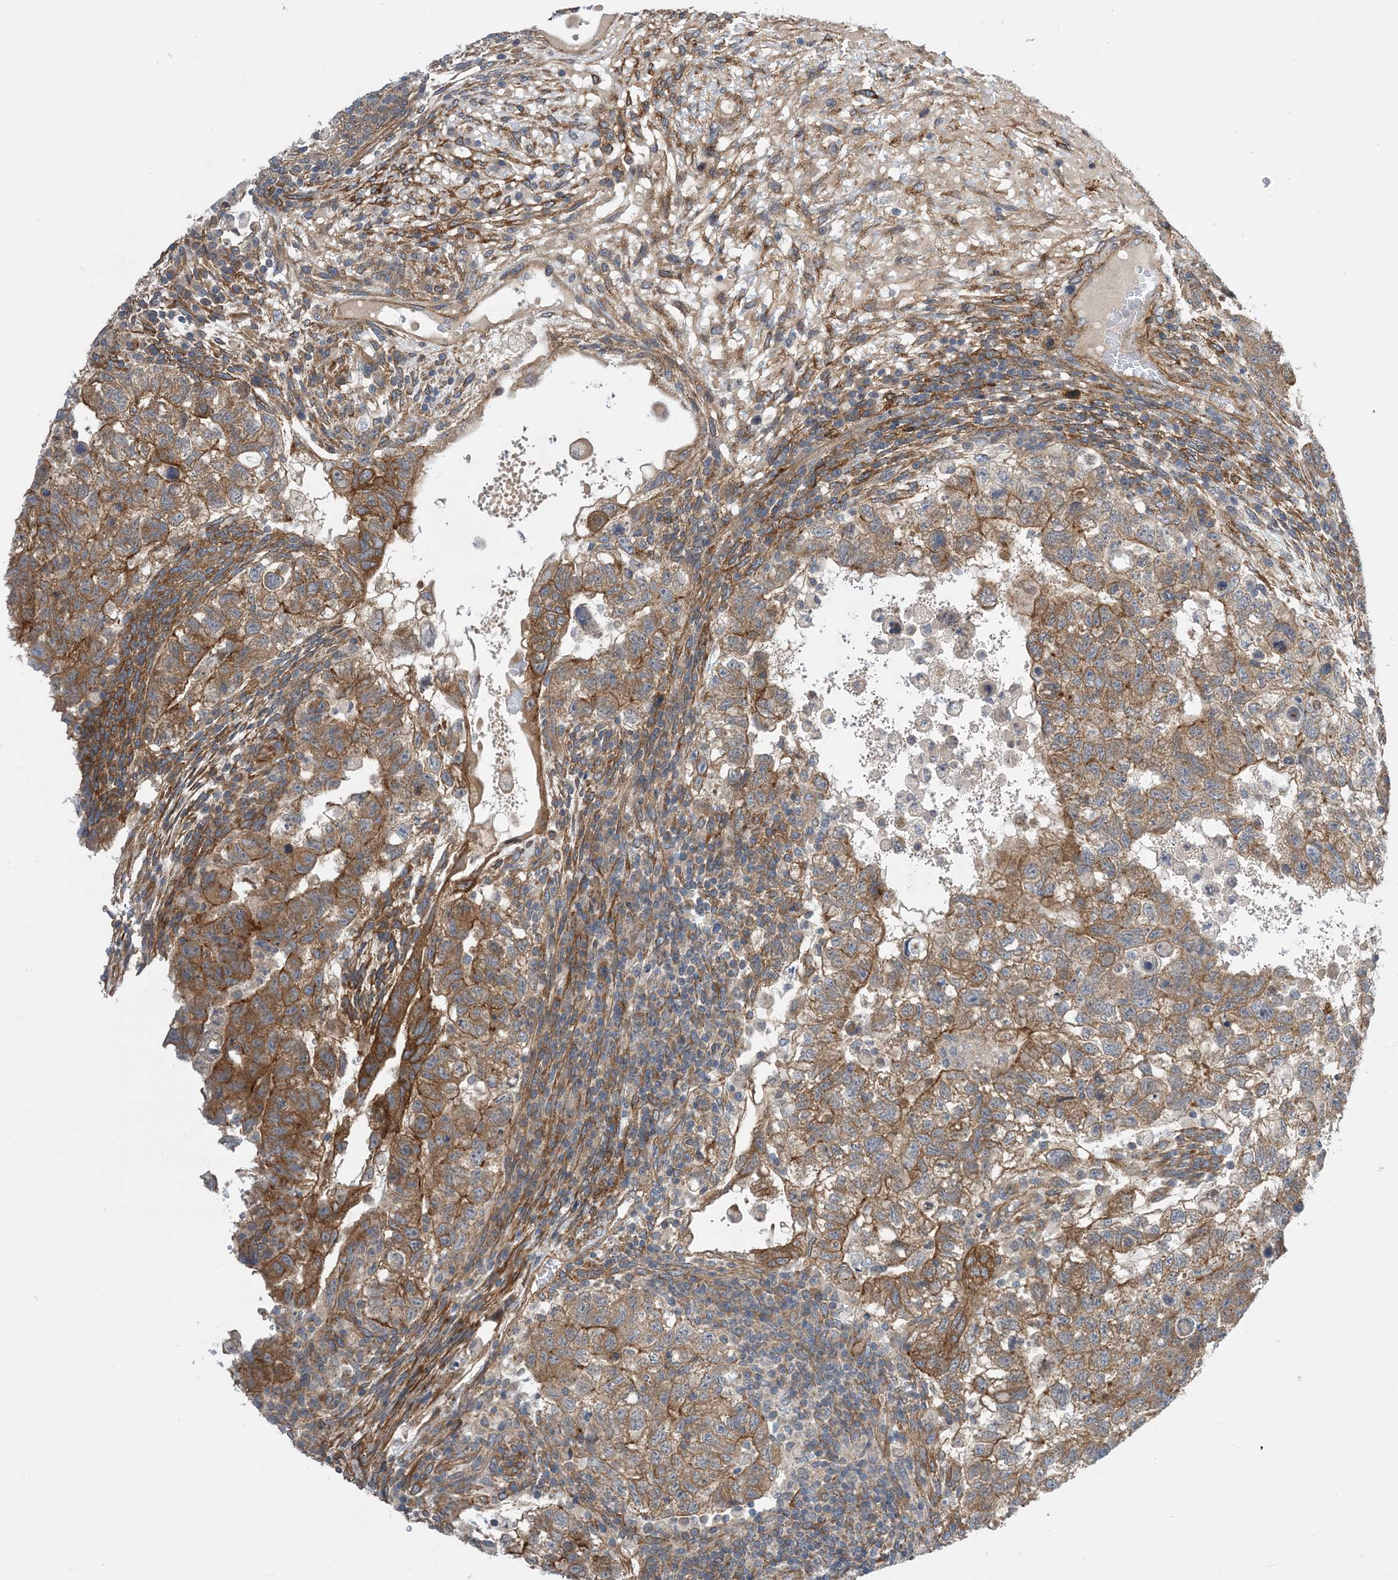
{"staining": {"intensity": "moderate", "quantity": ">75%", "location": "cytoplasmic/membranous"}, "tissue": "testis cancer", "cell_type": "Tumor cells", "image_type": "cancer", "snomed": [{"axis": "morphology", "description": "Carcinoma, Embryonal, NOS"}, {"axis": "topography", "description": "Testis"}], "caption": "This image displays immunohistochemistry staining of human testis cancer, with medium moderate cytoplasmic/membranous positivity in approximately >75% of tumor cells.", "gene": "EHBP1", "patient": {"sex": "male", "age": 36}}